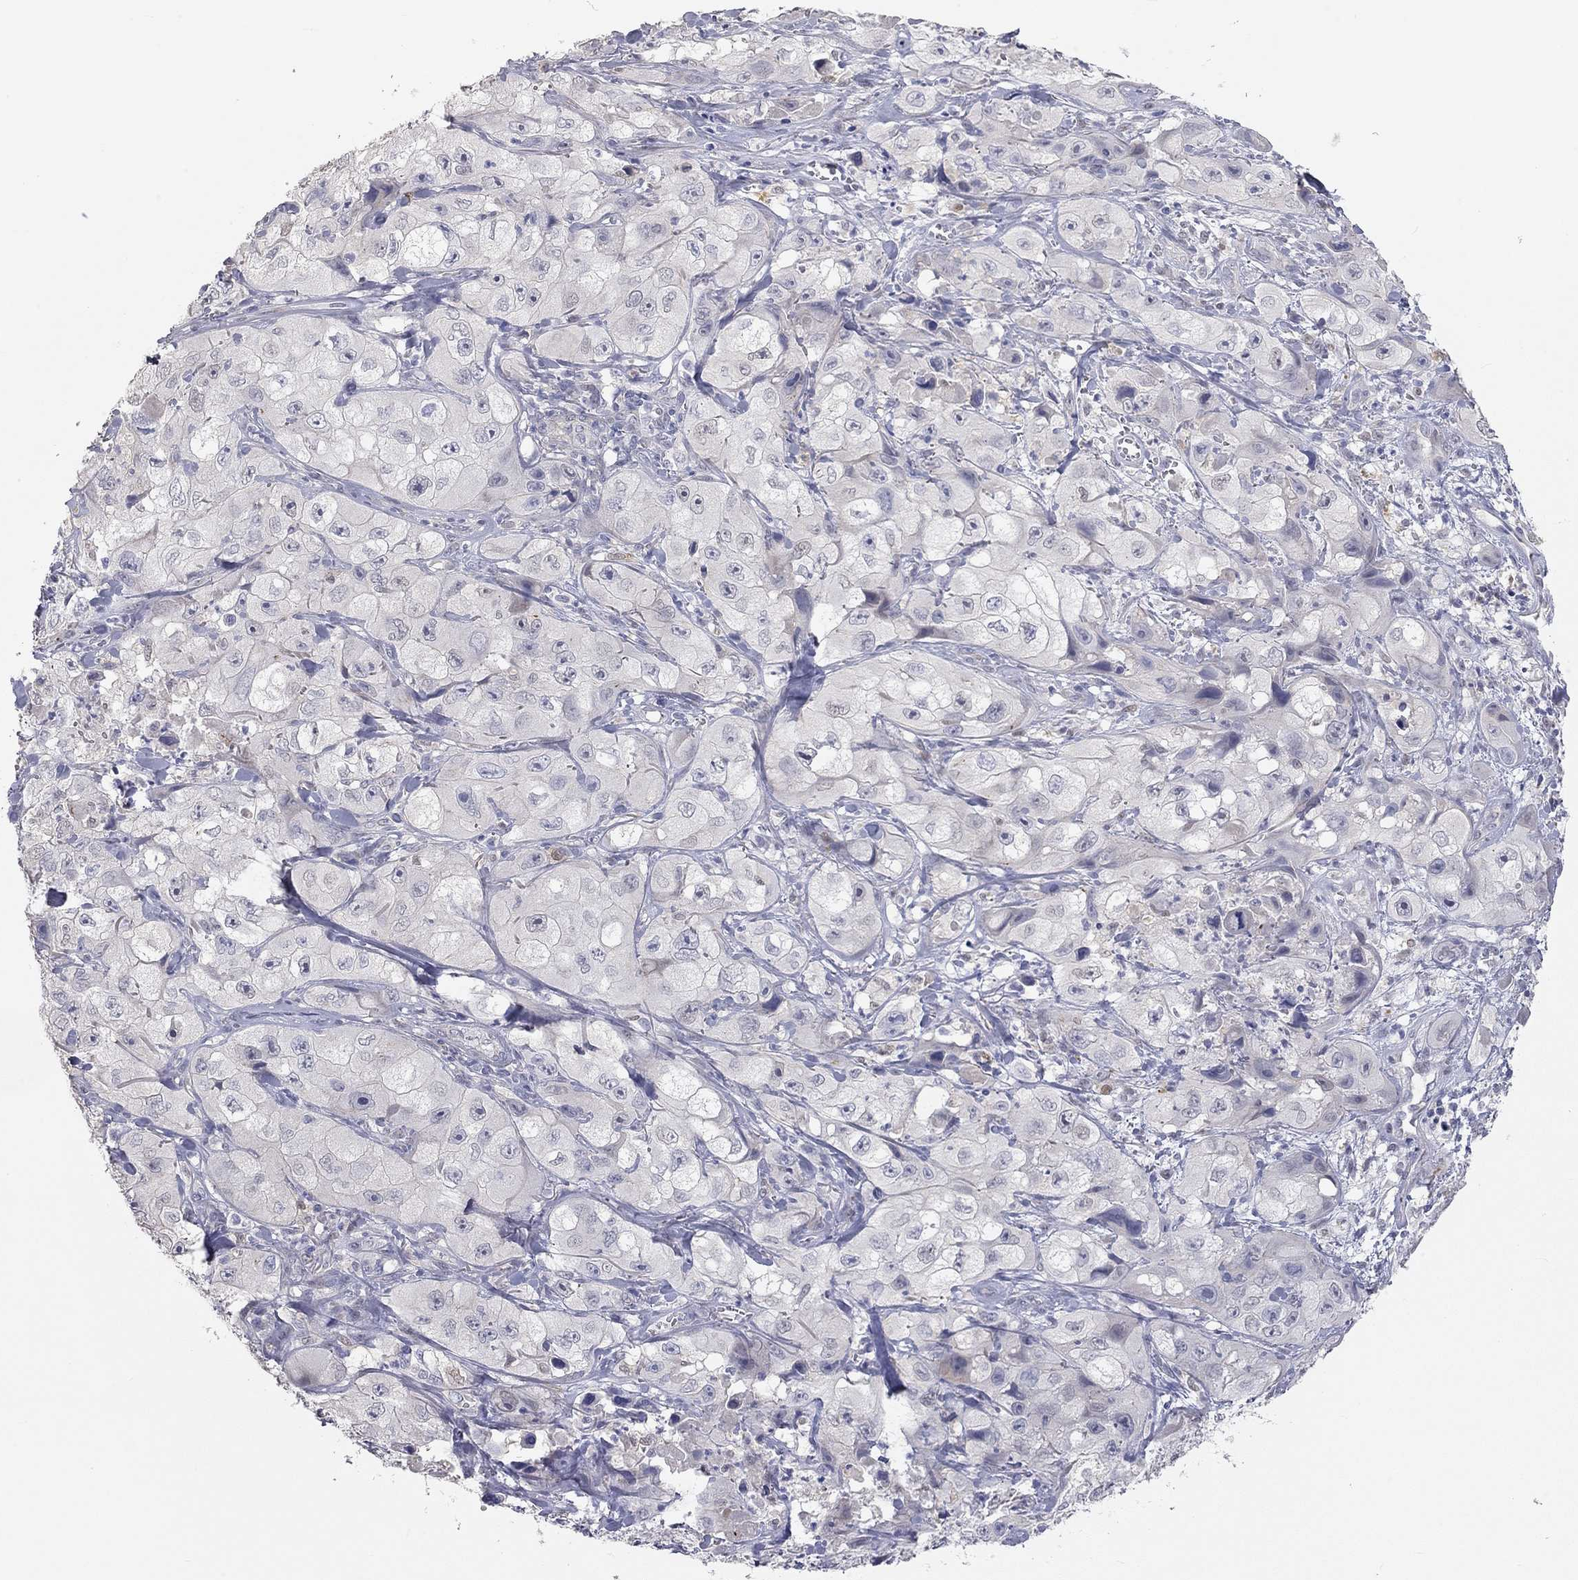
{"staining": {"intensity": "negative", "quantity": "none", "location": "none"}, "tissue": "skin cancer", "cell_type": "Tumor cells", "image_type": "cancer", "snomed": [{"axis": "morphology", "description": "Squamous cell carcinoma, NOS"}, {"axis": "topography", "description": "Skin"}, {"axis": "topography", "description": "Subcutis"}], "caption": "Image shows no significant protein staining in tumor cells of skin cancer.", "gene": "PAPSS2", "patient": {"sex": "male", "age": 73}}